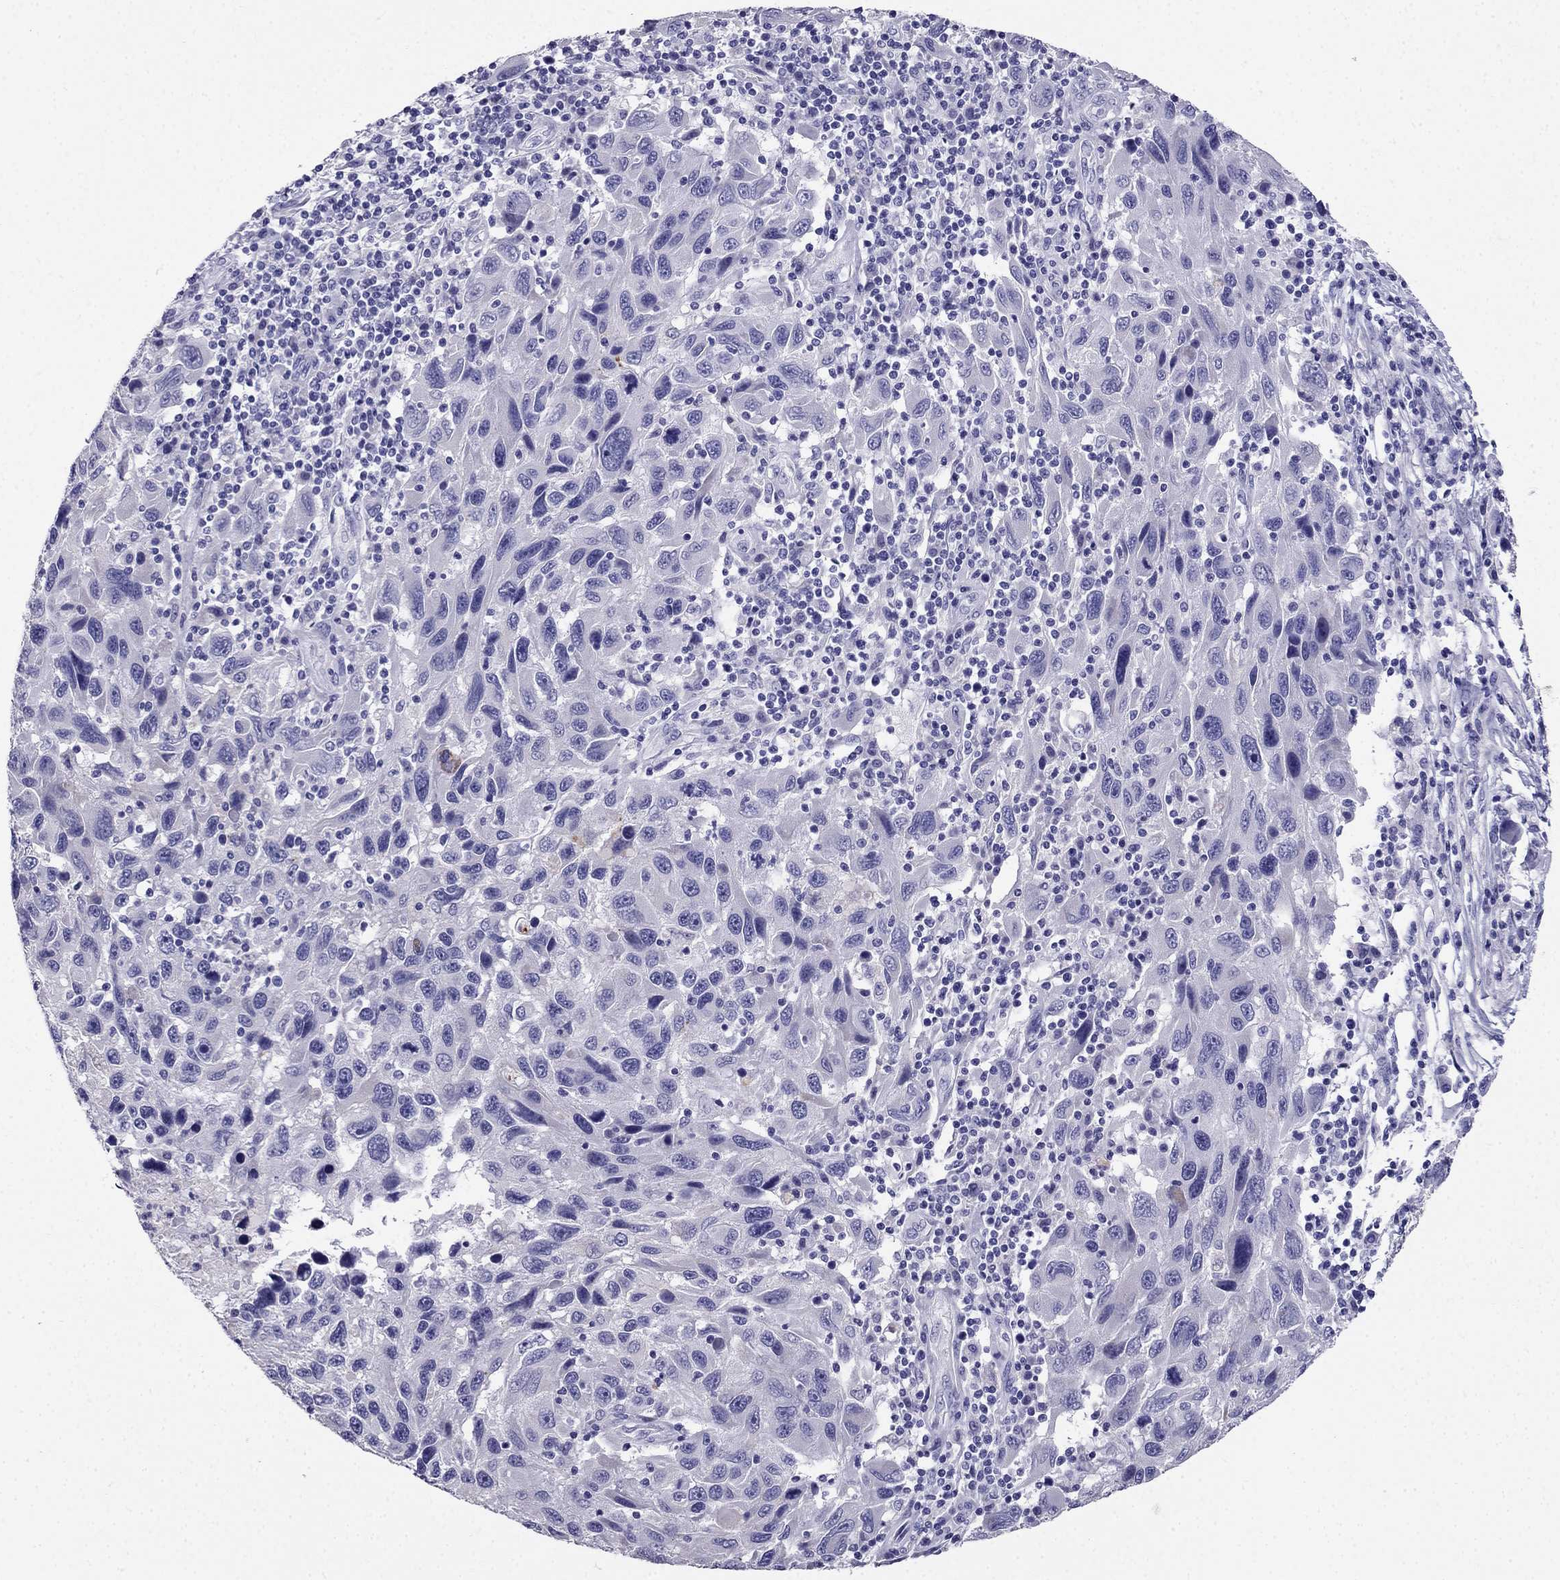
{"staining": {"intensity": "negative", "quantity": "none", "location": "none"}, "tissue": "melanoma", "cell_type": "Tumor cells", "image_type": "cancer", "snomed": [{"axis": "morphology", "description": "Malignant melanoma, NOS"}, {"axis": "topography", "description": "Skin"}], "caption": "DAB (3,3'-diaminobenzidine) immunohistochemical staining of human melanoma shows no significant staining in tumor cells.", "gene": "PTH", "patient": {"sex": "male", "age": 53}}